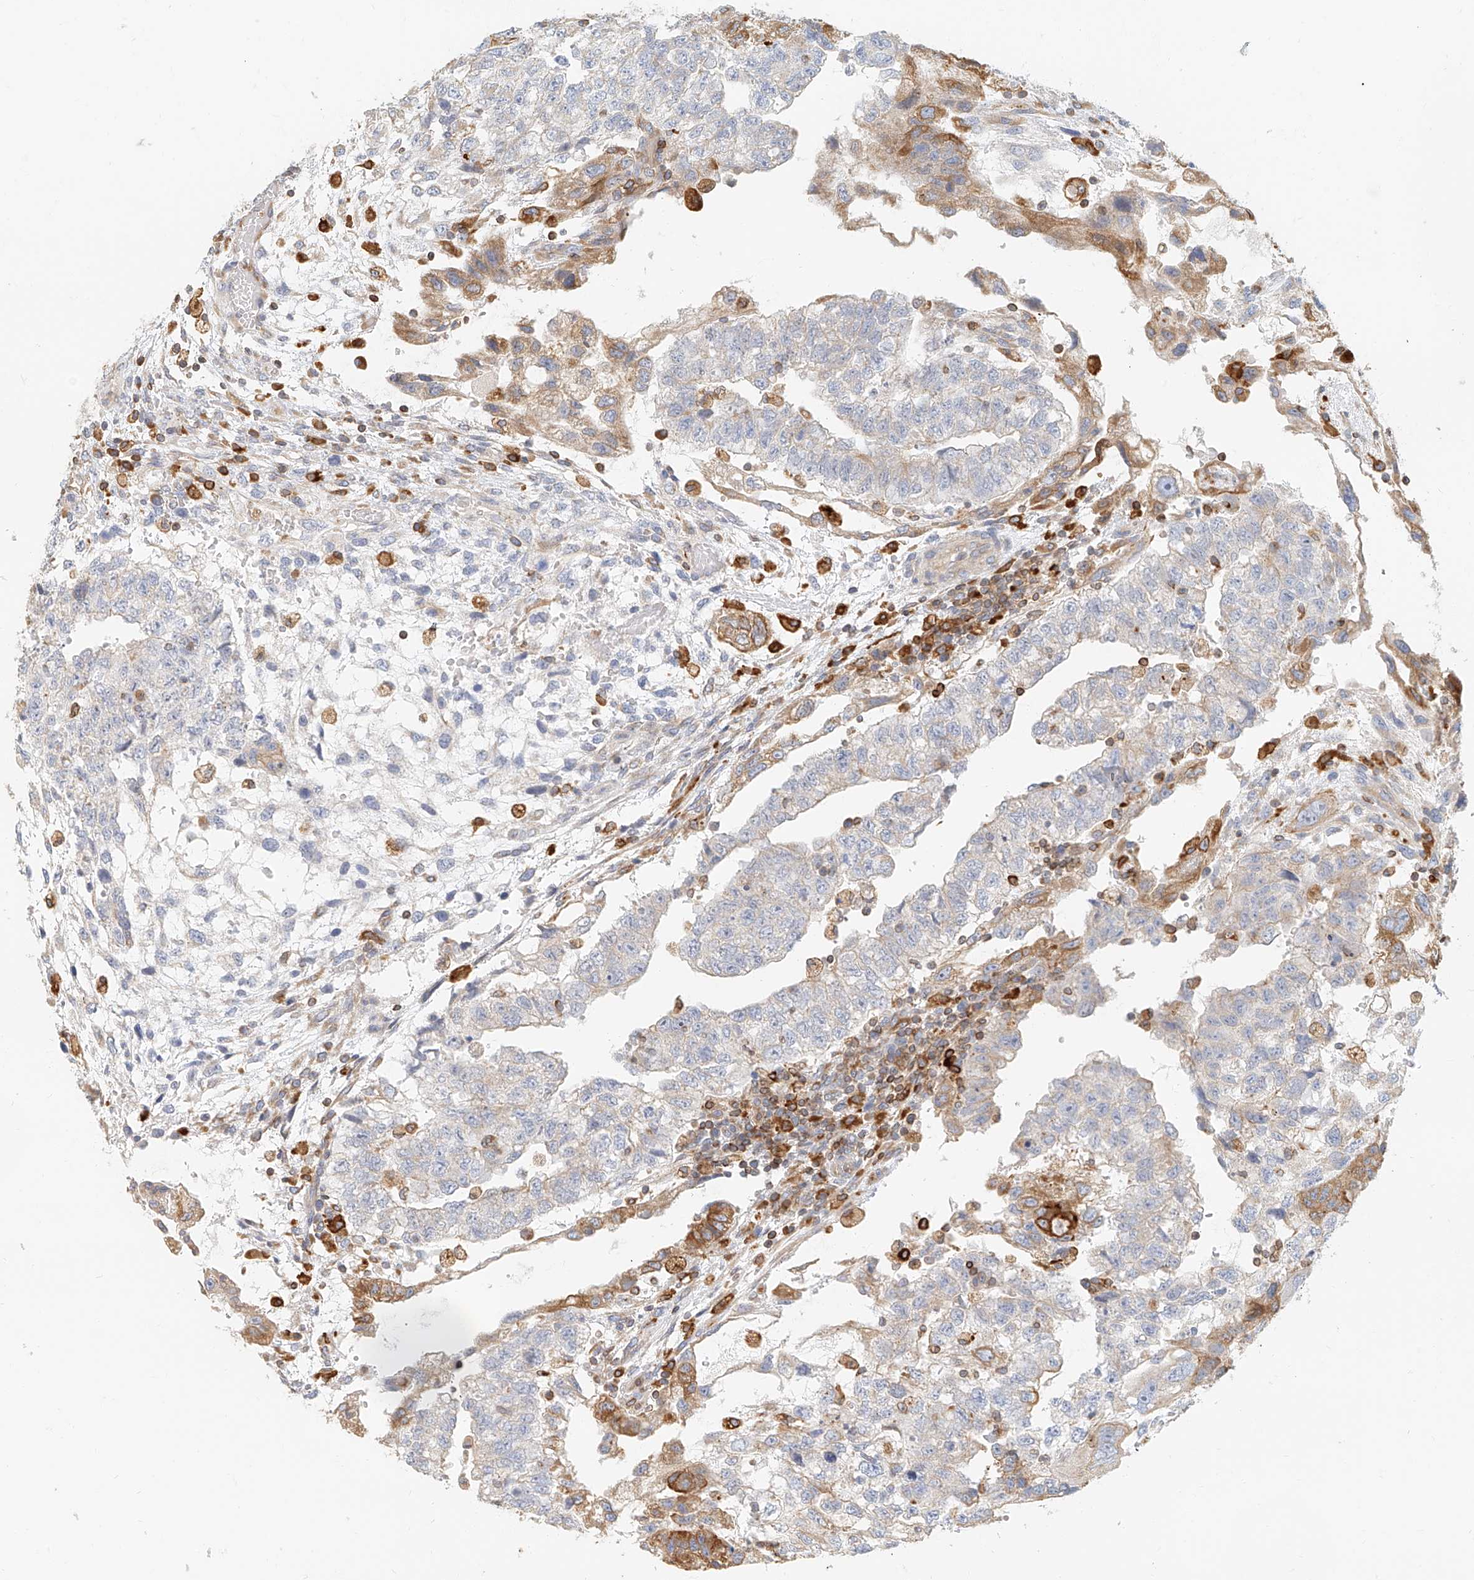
{"staining": {"intensity": "moderate", "quantity": "<25%", "location": "cytoplasmic/membranous"}, "tissue": "testis cancer", "cell_type": "Tumor cells", "image_type": "cancer", "snomed": [{"axis": "morphology", "description": "Carcinoma, Embryonal, NOS"}, {"axis": "topography", "description": "Testis"}], "caption": "This micrograph displays immunohistochemistry (IHC) staining of embryonal carcinoma (testis), with low moderate cytoplasmic/membranous staining in about <25% of tumor cells.", "gene": "DHRS7", "patient": {"sex": "male", "age": 36}}